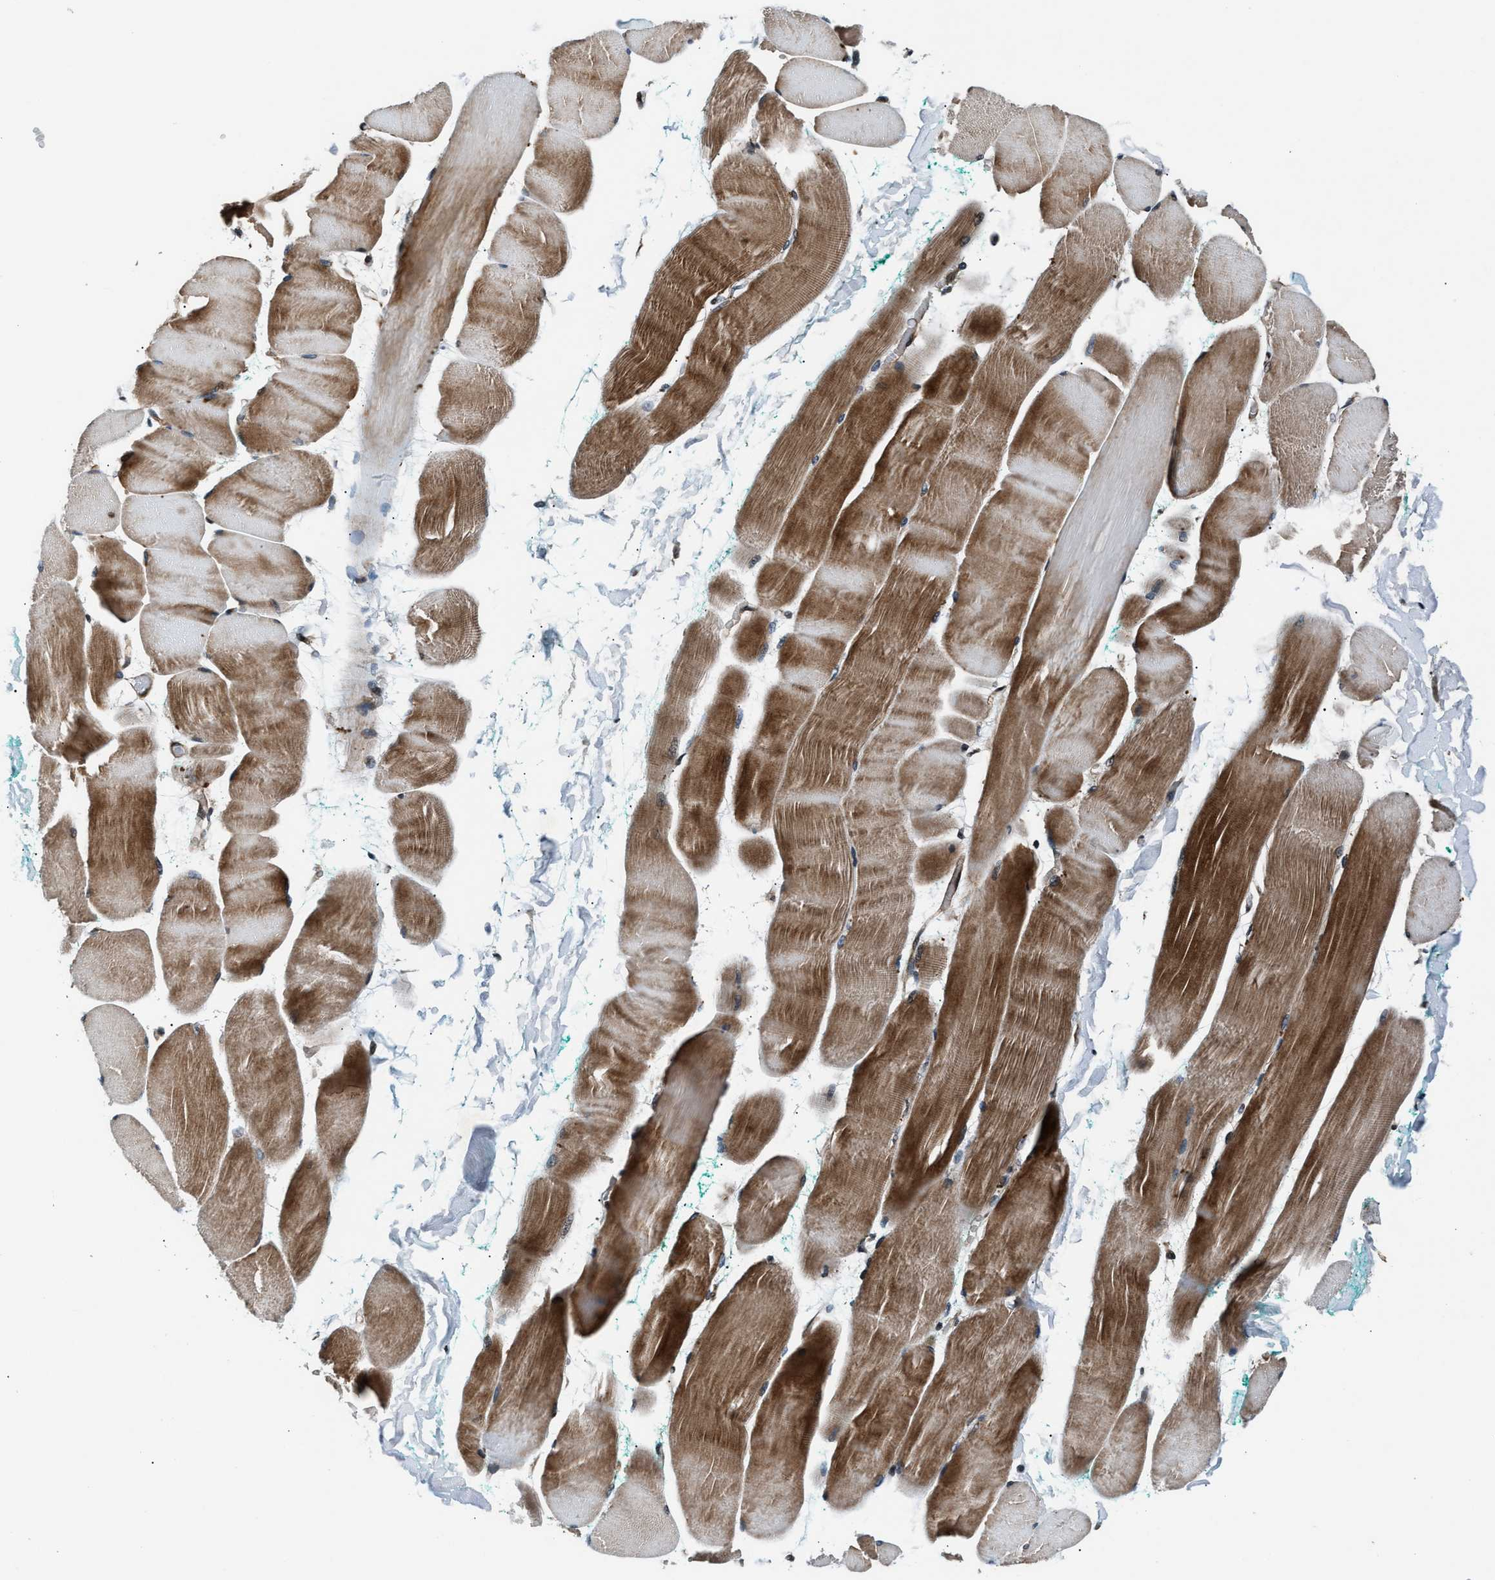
{"staining": {"intensity": "moderate", "quantity": ">75%", "location": "cytoplasmic/membranous"}, "tissue": "skeletal muscle", "cell_type": "Myocytes", "image_type": "normal", "snomed": [{"axis": "morphology", "description": "Normal tissue, NOS"}, {"axis": "morphology", "description": "Squamous cell carcinoma, NOS"}, {"axis": "topography", "description": "Skeletal muscle"}], "caption": "Immunohistochemistry of unremarkable skeletal muscle reveals medium levels of moderate cytoplasmic/membranous staining in approximately >75% of myocytes.", "gene": "DYNC2I1", "patient": {"sex": "male", "age": 51}}